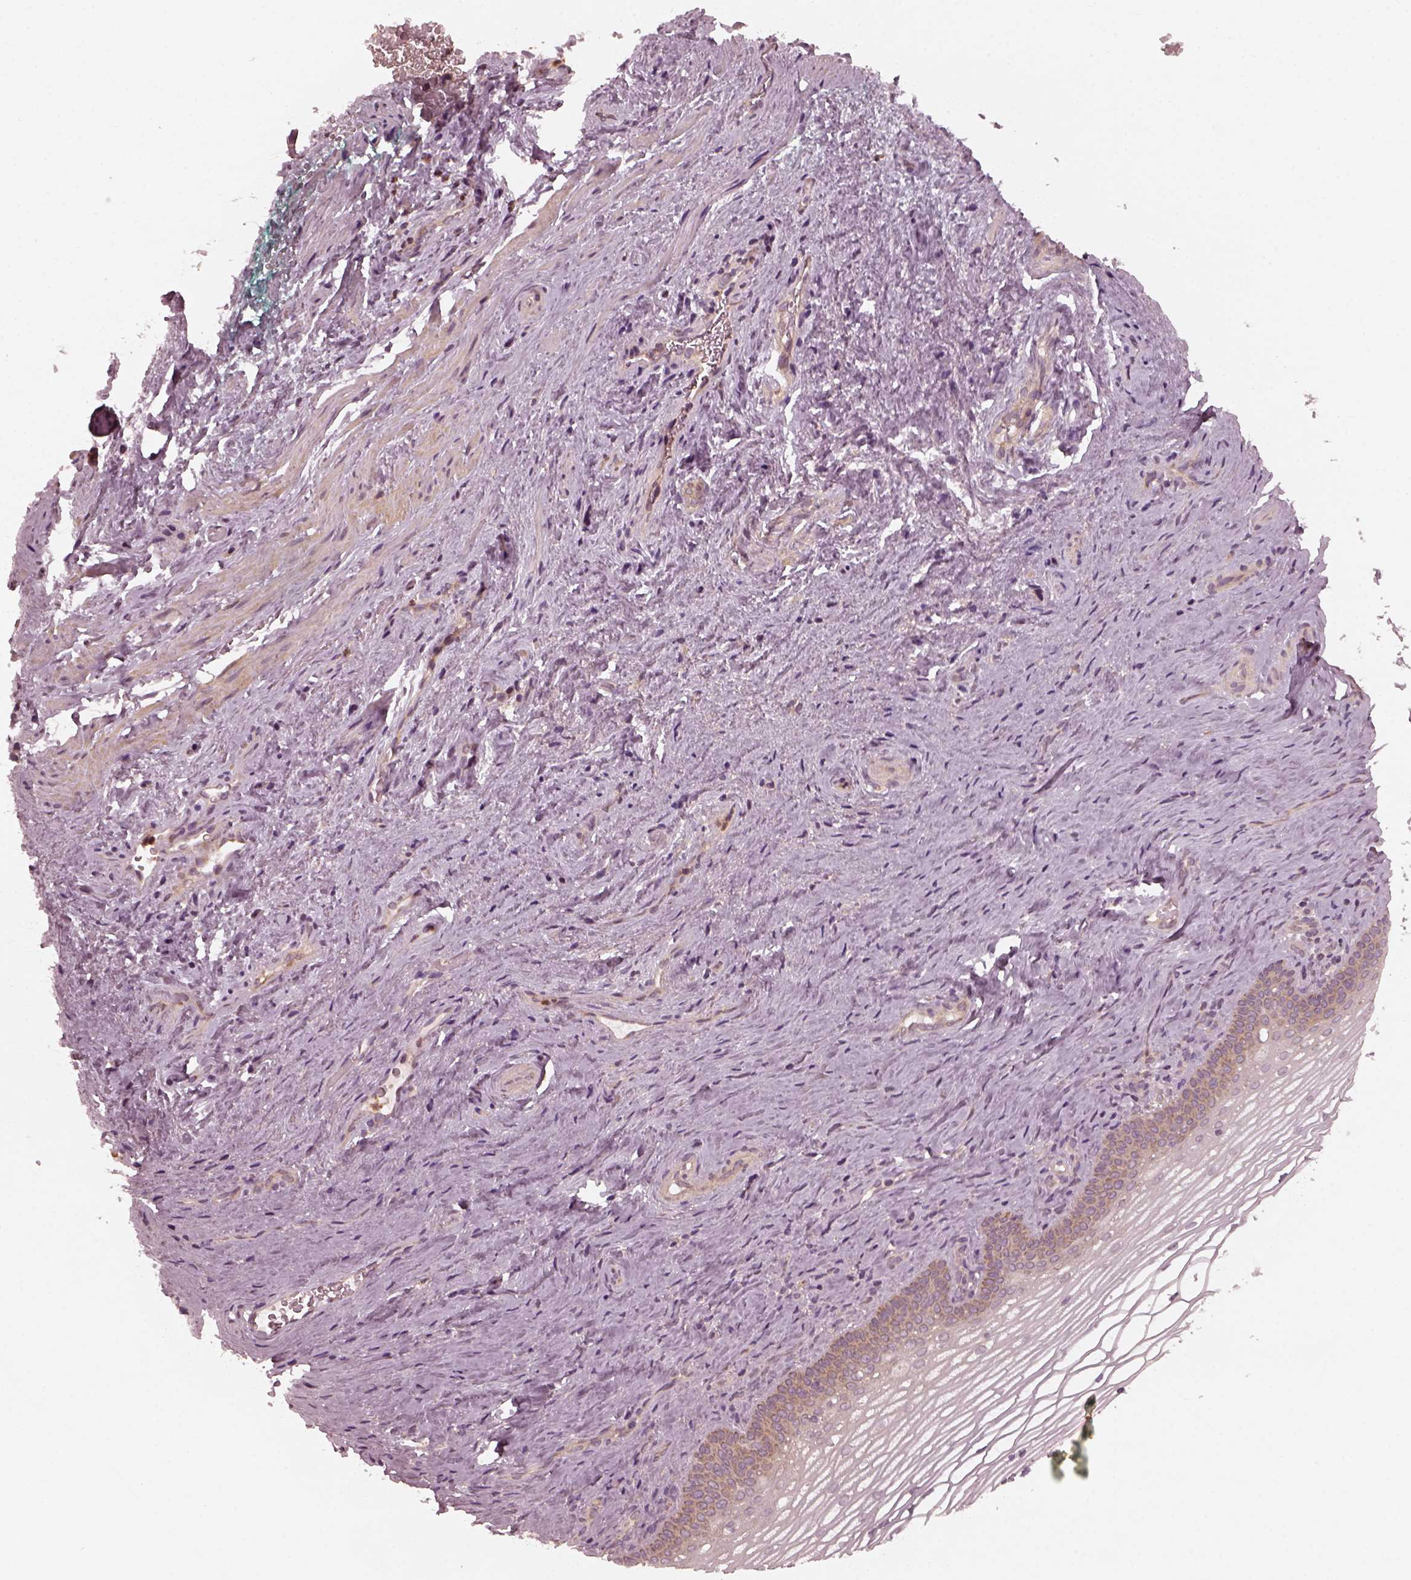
{"staining": {"intensity": "weak", "quantity": "<25%", "location": "cytoplasmic/membranous"}, "tissue": "vagina", "cell_type": "Squamous epithelial cells", "image_type": "normal", "snomed": [{"axis": "morphology", "description": "Normal tissue, NOS"}, {"axis": "topography", "description": "Vagina"}], "caption": "Protein analysis of benign vagina exhibits no significant expression in squamous epithelial cells. (Immunohistochemistry (ihc), brightfield microscopy, high magnification).", "gene": "FAF2", "patient": {"sex": "female", "age": 44}}